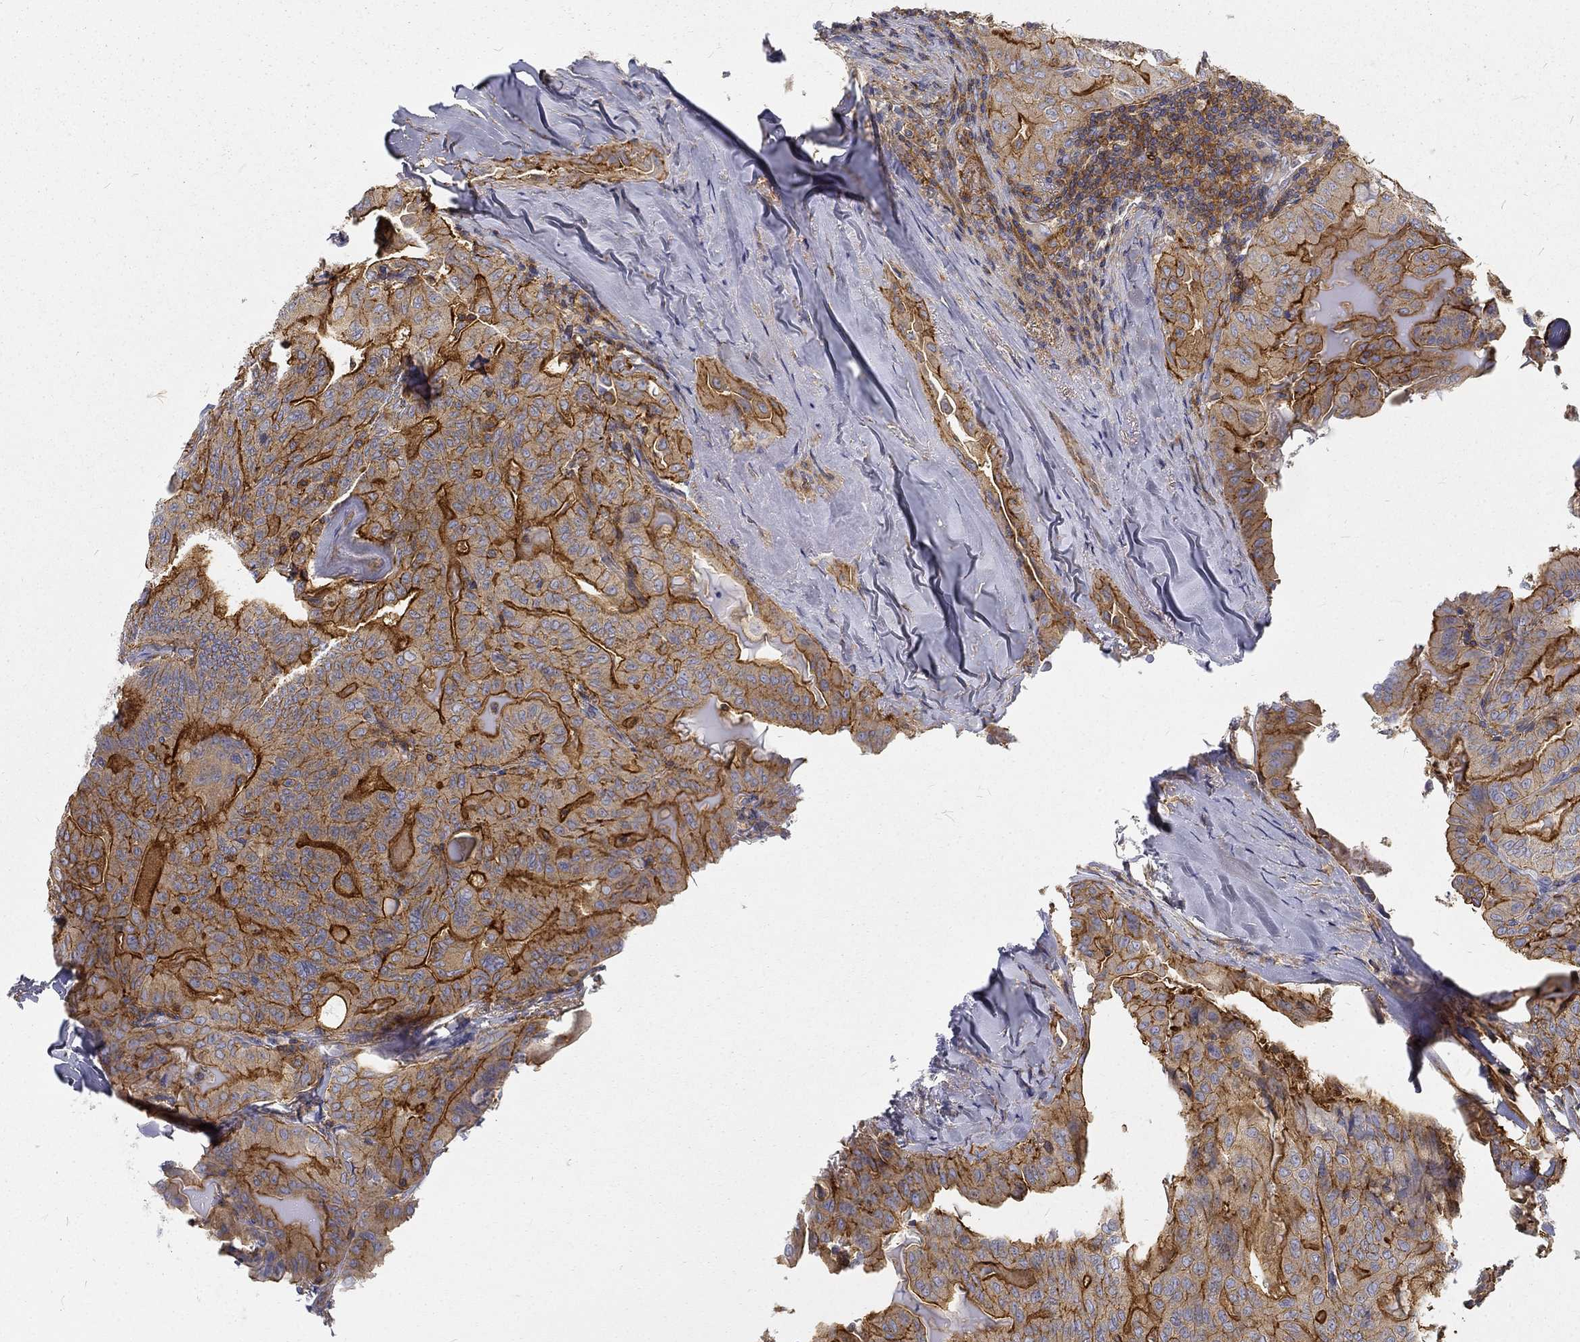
{"staining": {"intensity": "strong", "quantity": "25%-75%", "location": "cytoplasmic/membranous"}, "tissue": "thyroid cancer", "cell_type": "Tumor cells", "image_type": "cancer", "snomed": [{"axis": "morphology", "description": "Papillary adenocarcinoma, NOS"}, {"axis": "topography", "description": "Thyroid gland"}], "caption": "A brown stain labels strong cytoplasmic/membranous staining of a protein in human thyroid cancer tumor cells. (DAB IHC with brightfield microscopy, high magnification).", "gene": "MTMR11", "patient": {"sex": "female", "age": 68}}